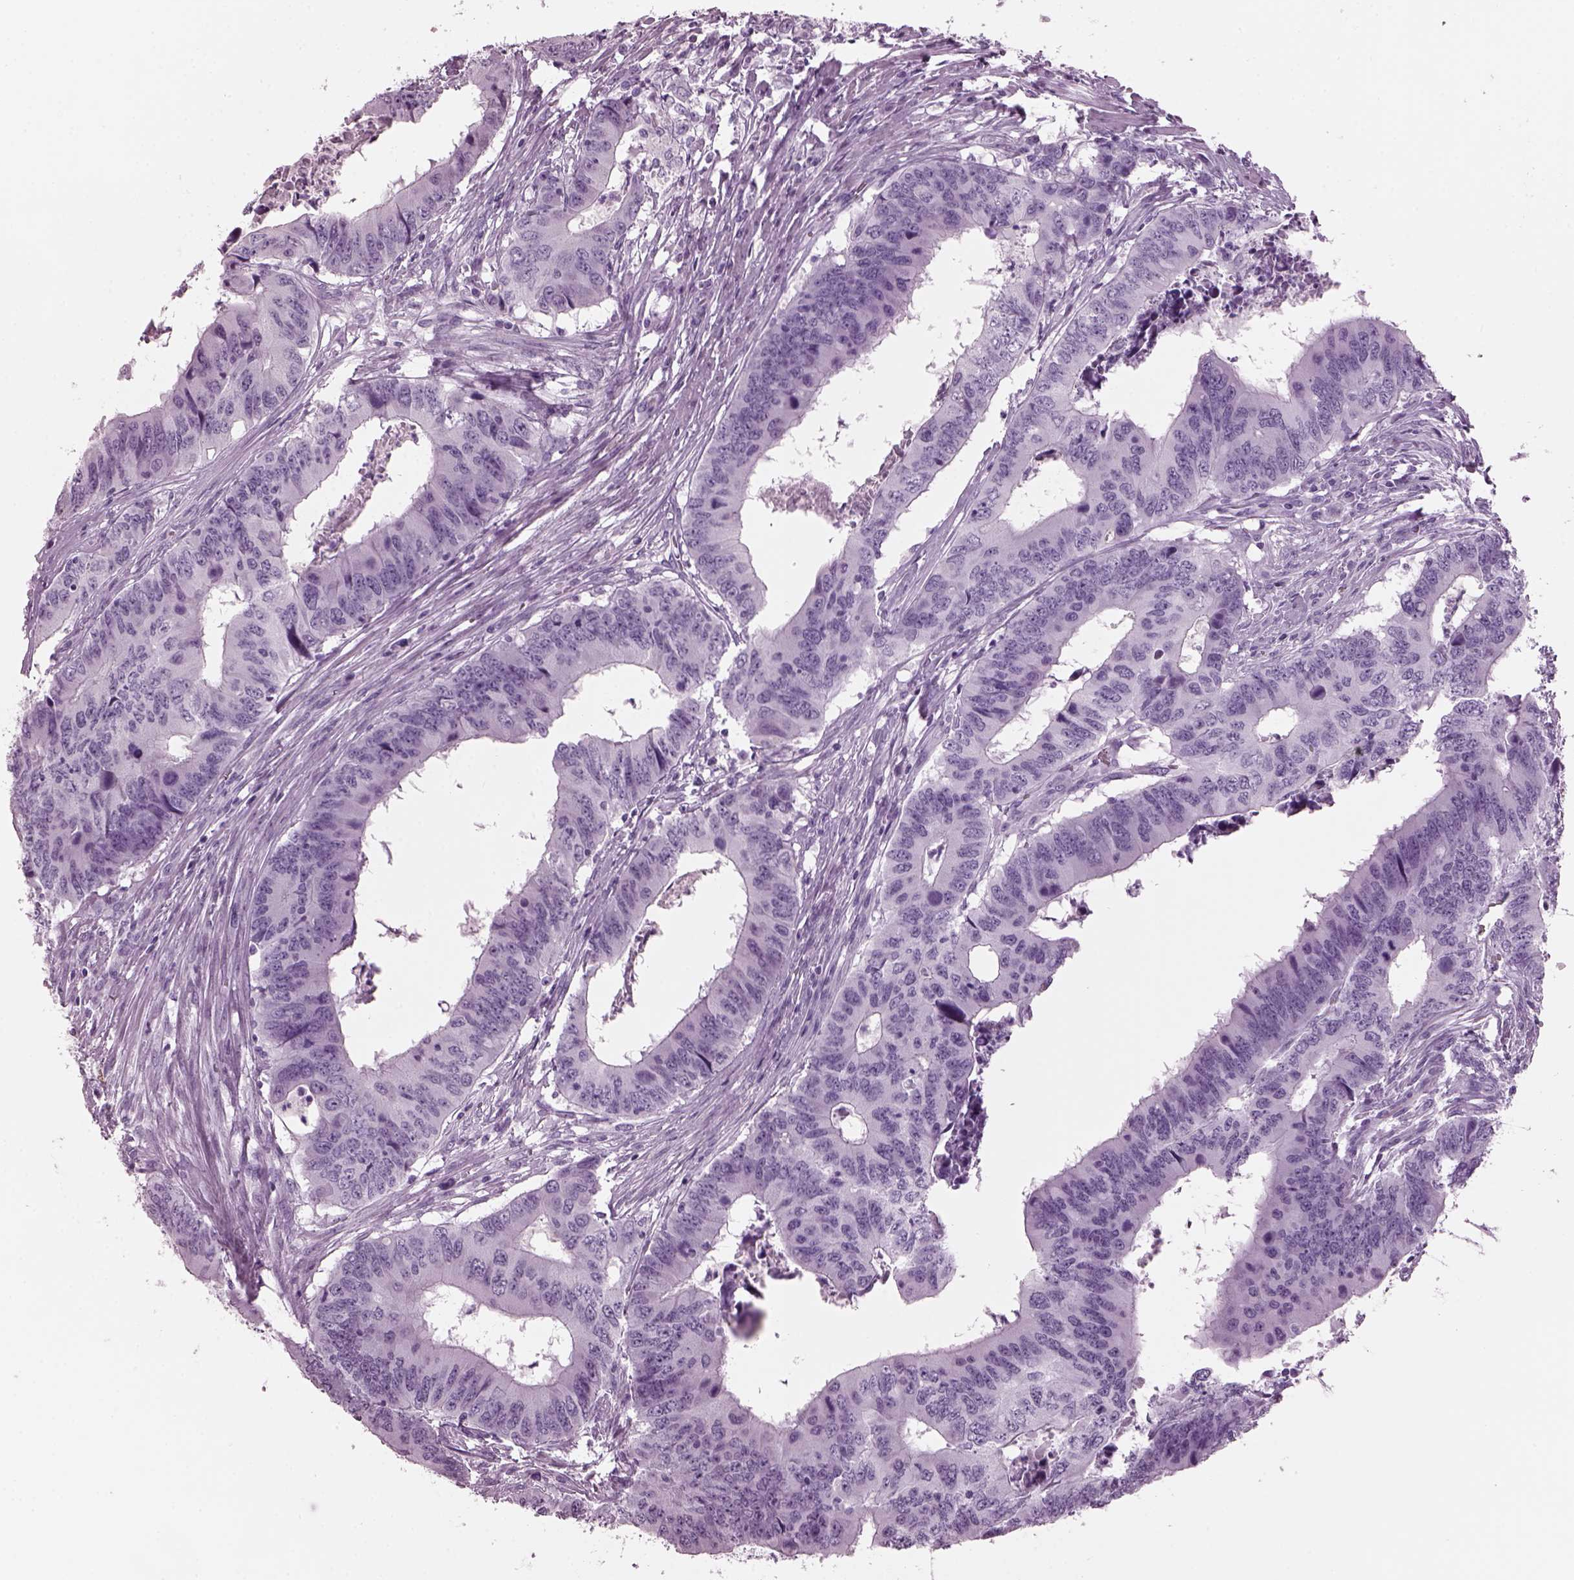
{"staining": {"intensity": "negative", "quantity": "none", "location": "none"}, "tissue": "colorectal cancer", "cell_type": "Tumor cells", "image_type": "cancer", "snomed": [{"axis": "morphology", "description": "Adenocarcinoma, NOS"}, {"axis": "topography", "description": "Colon"}], "caption": "The histopathology image shows no significant staining in tumor cells of colorectal cancer. (Brightfield microscopy of DAB immunohistochemistry (IHC) at high magnification).", "gene": "KRTAP3-2", "patient": {"sex": "male", "age": 53}}